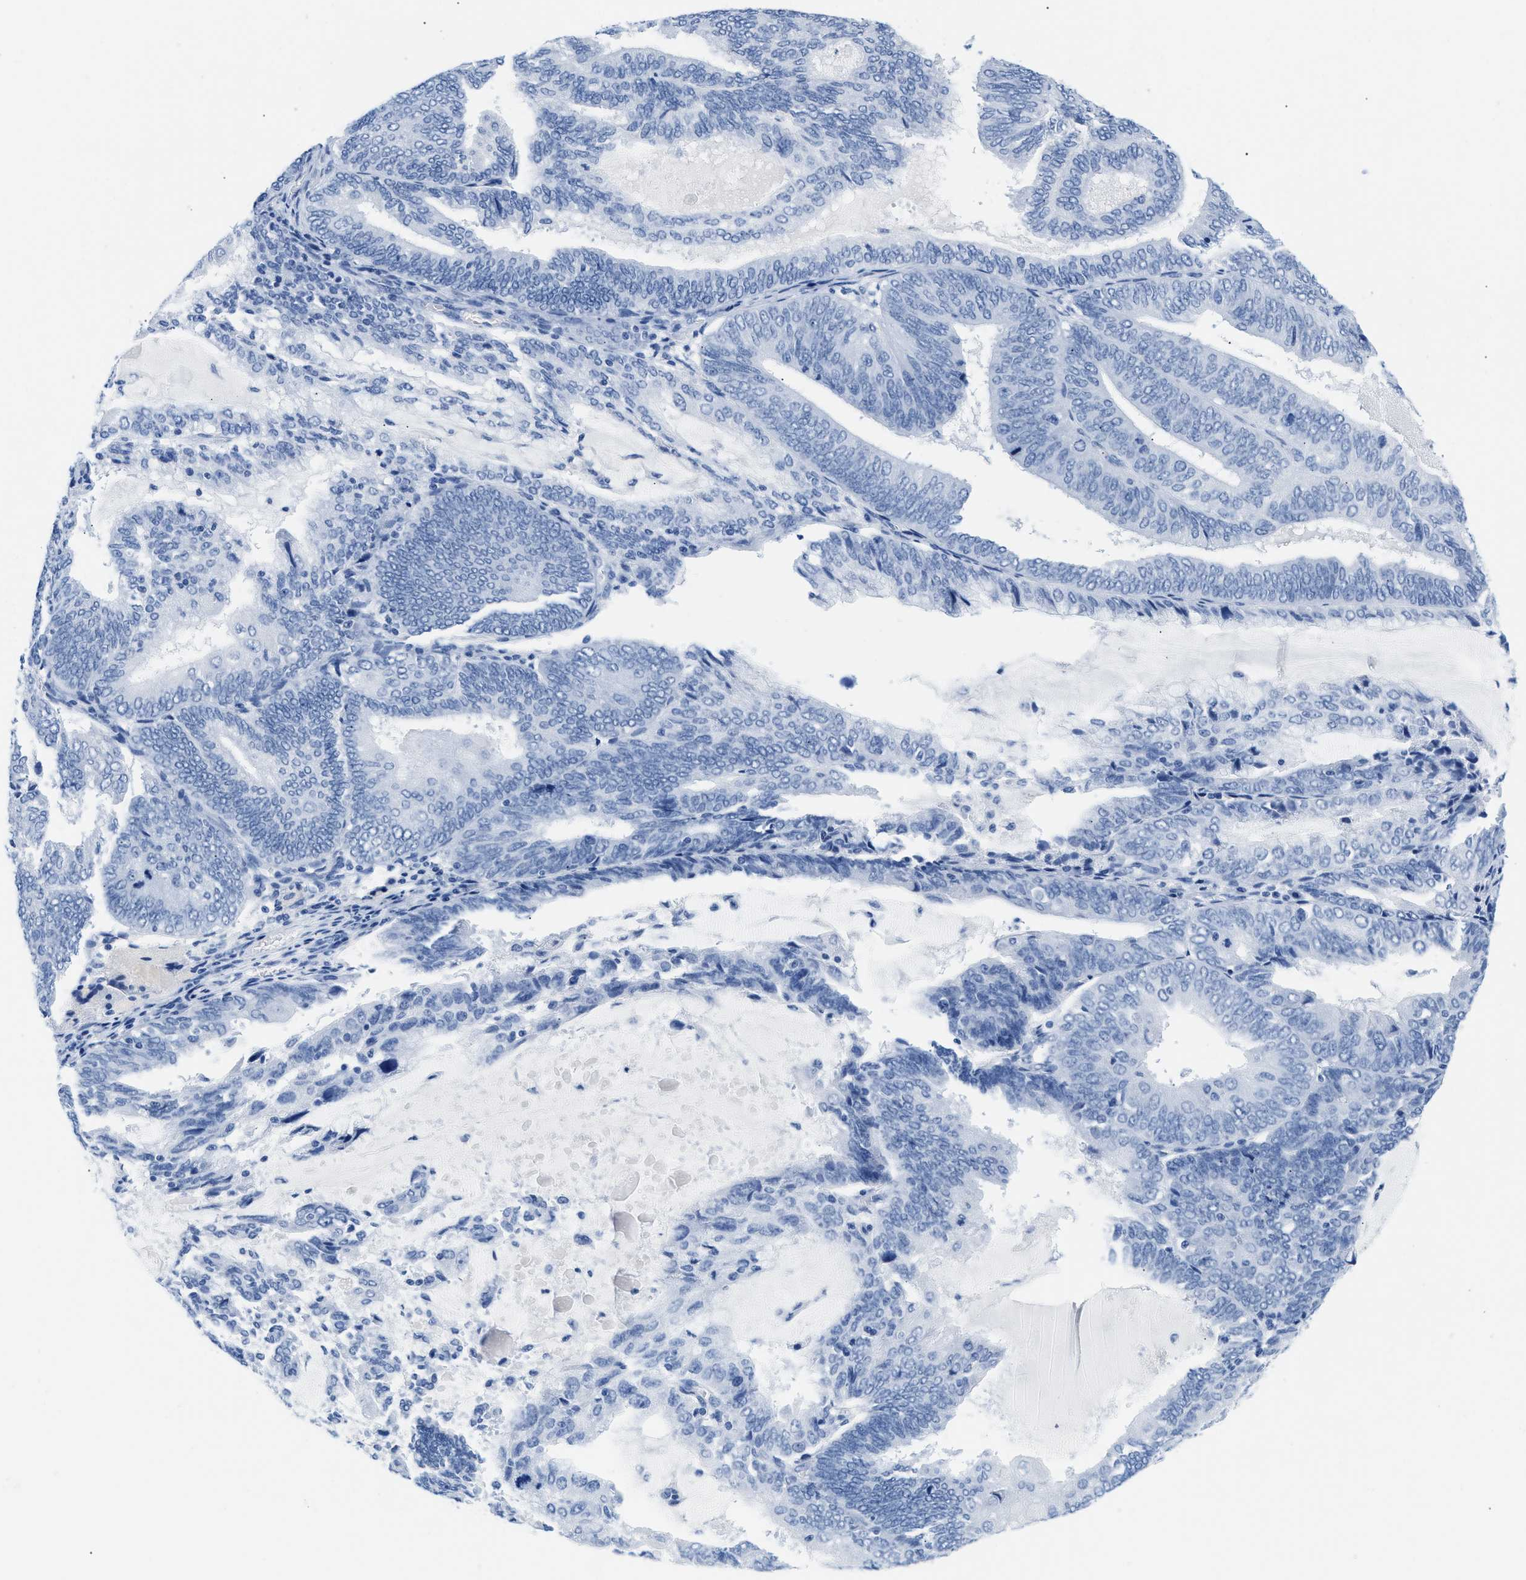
{"staining": {"intensity": "negative", "quantity": "none", "location": "none"}, "tissue": "endometrial cancer", "cell_type": "Tumor cells", "image_type": "cancer", "snomed": [{"axis": "morphology", "description": "Adenocarcinoma, NOS"}, {"axis": "topography", "description": "Endometrium"}], "caption": "A micrograph of human adenocarcinoma (endometrial) is negative for staining in tumor cells.", "gene": "GSN", "patient": {"sex": "female", "age": 81}}